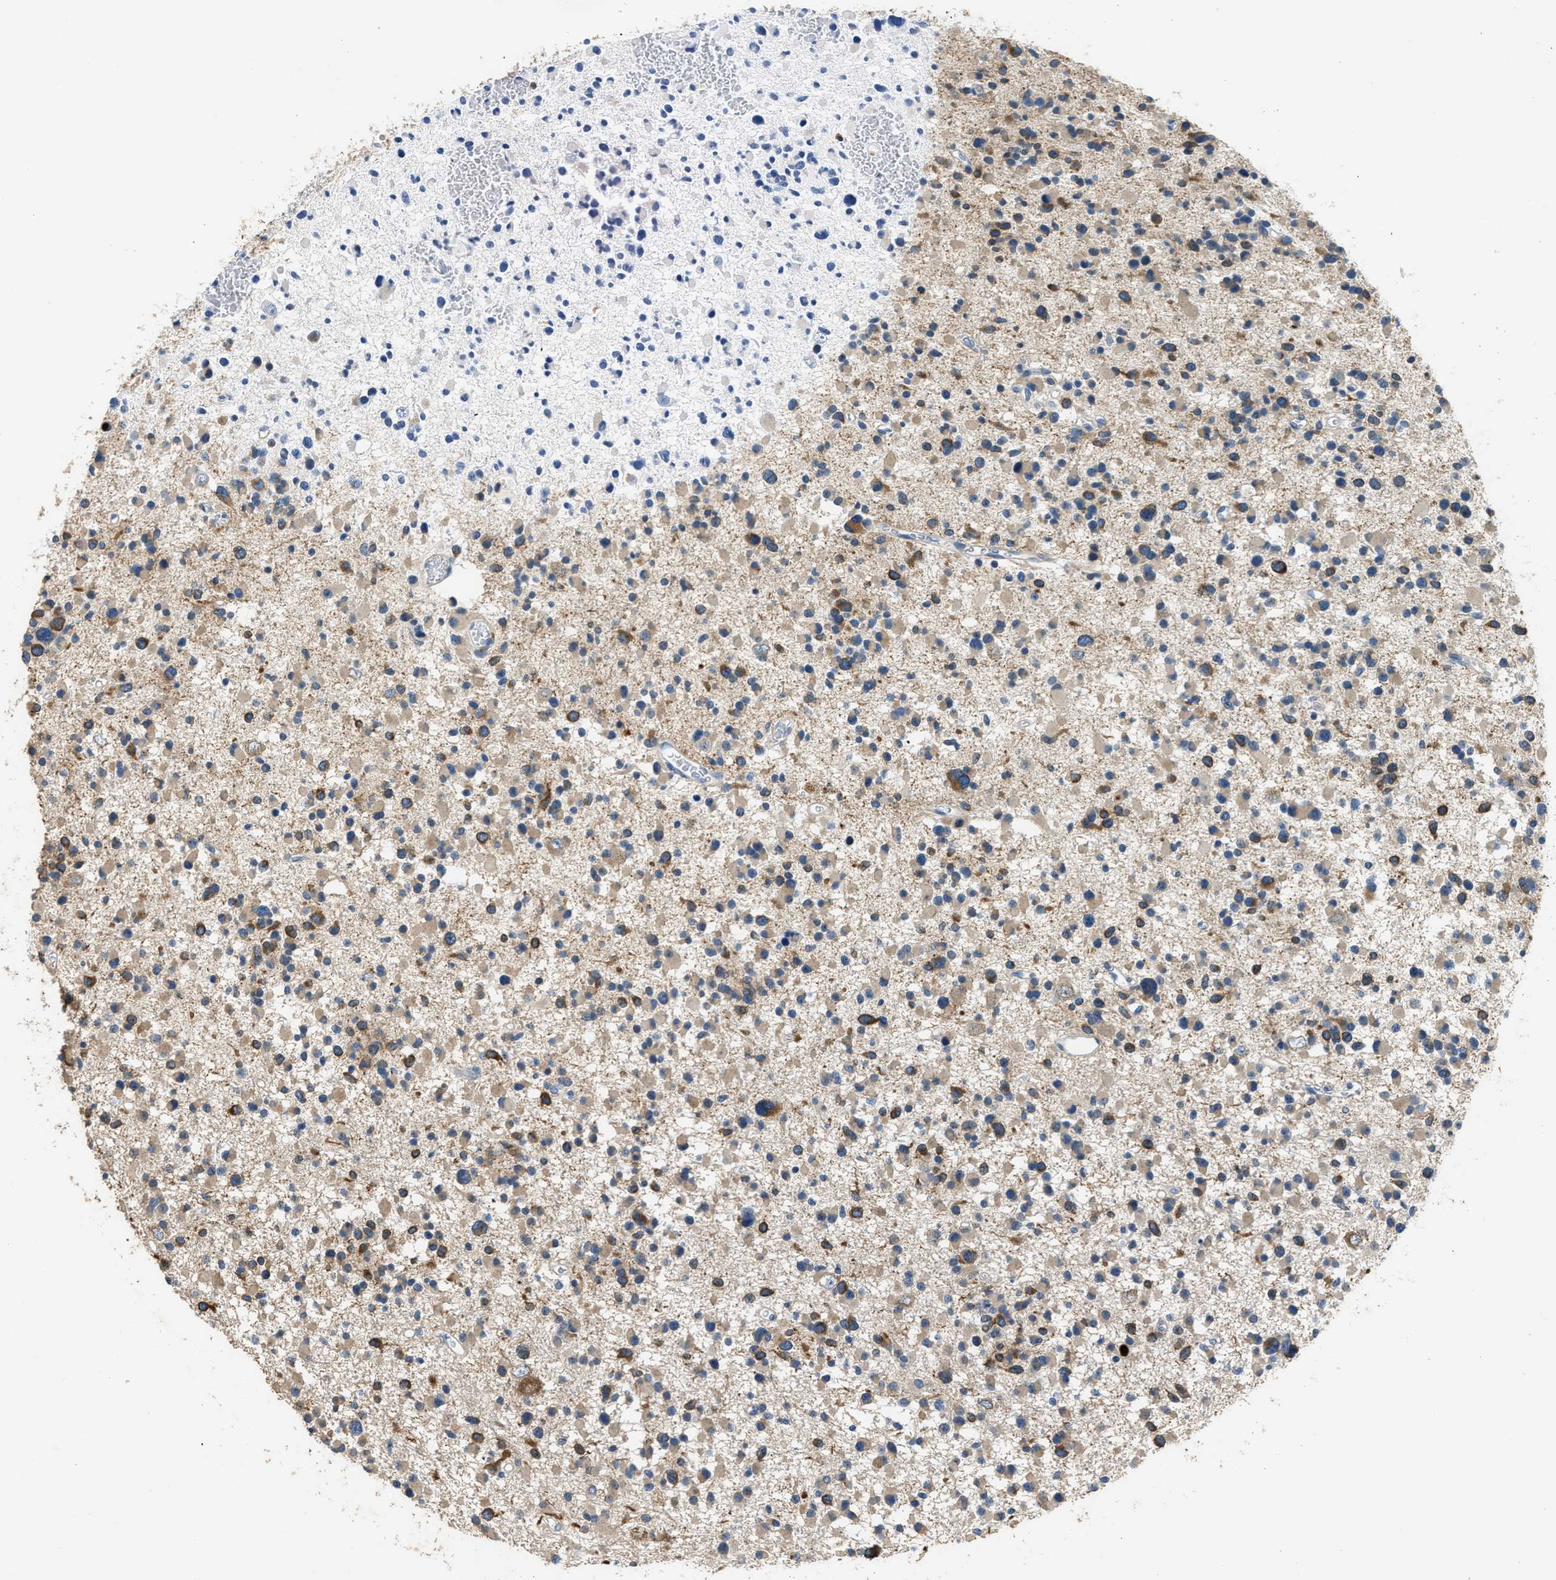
{"staining": {"intensity": "moderate", "quantity": "25%-75%", "location": "cytoplasmic/membranous"}, "tissue": "glioma", "cell_type": "Tumor cells", "image_type": "cancer", "snomed": [{"axis": "morphology", "description": "Glioma, malignant, Low grade"}, {"axis": "topography", "description": "Brain"}], "caption": "Immunohistochemistry photomicrograph of glioma stained for a protein (brown), which displays medium levels of moderate cytoplasmic/membranous staining in approximately 25%-75% of tumor cells.", "gene": "TOMM34", "patient": {"sex": "female", "age": 22}}